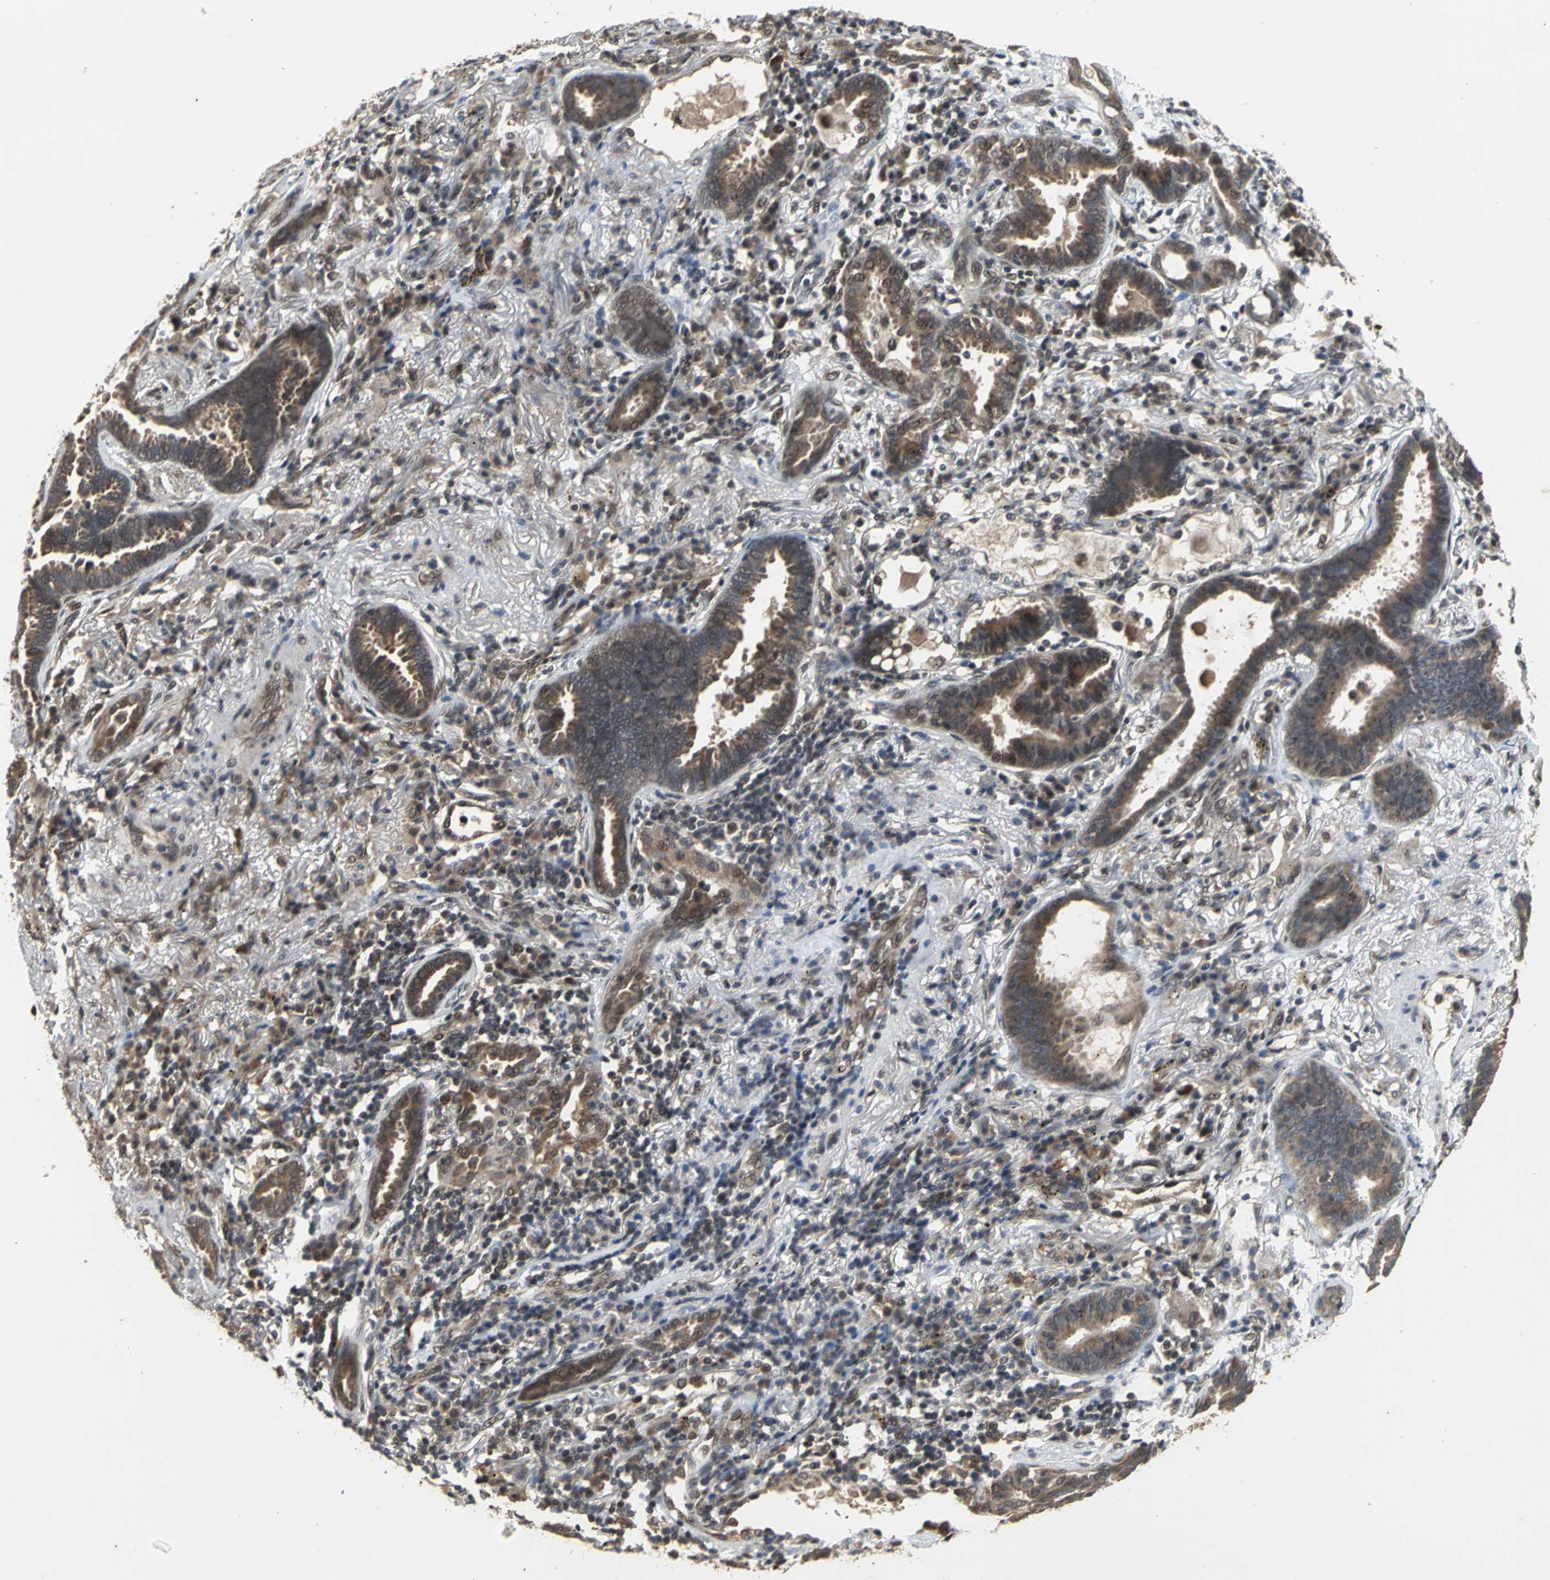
{"staining": {"intensity": "moderate", "quantity": ">75%", "location": "cytoplasmic/membranous"}, "tissue": "lung cancer", "cell_type": "Tumor cells", "image_type": "cancer", "snomed": [{"axis": "morphology", "description": "Adenocarcinoma, NOS"}, {"axis": "topography", "description": "Lung"}], "caption": "Immunohistochemistry photomicrograph of neoplastic tissue: lung cancer stained using immunohistochemistry (IHC) reveals medium levels of moderate protein expression localized specifically in the cytoplasmic/membranous of tumor cells, appearing as a cytoplasmic/membranous brown color.", "gene": "NOTCH3", "patient": {"sex": "female", "age": 64}}